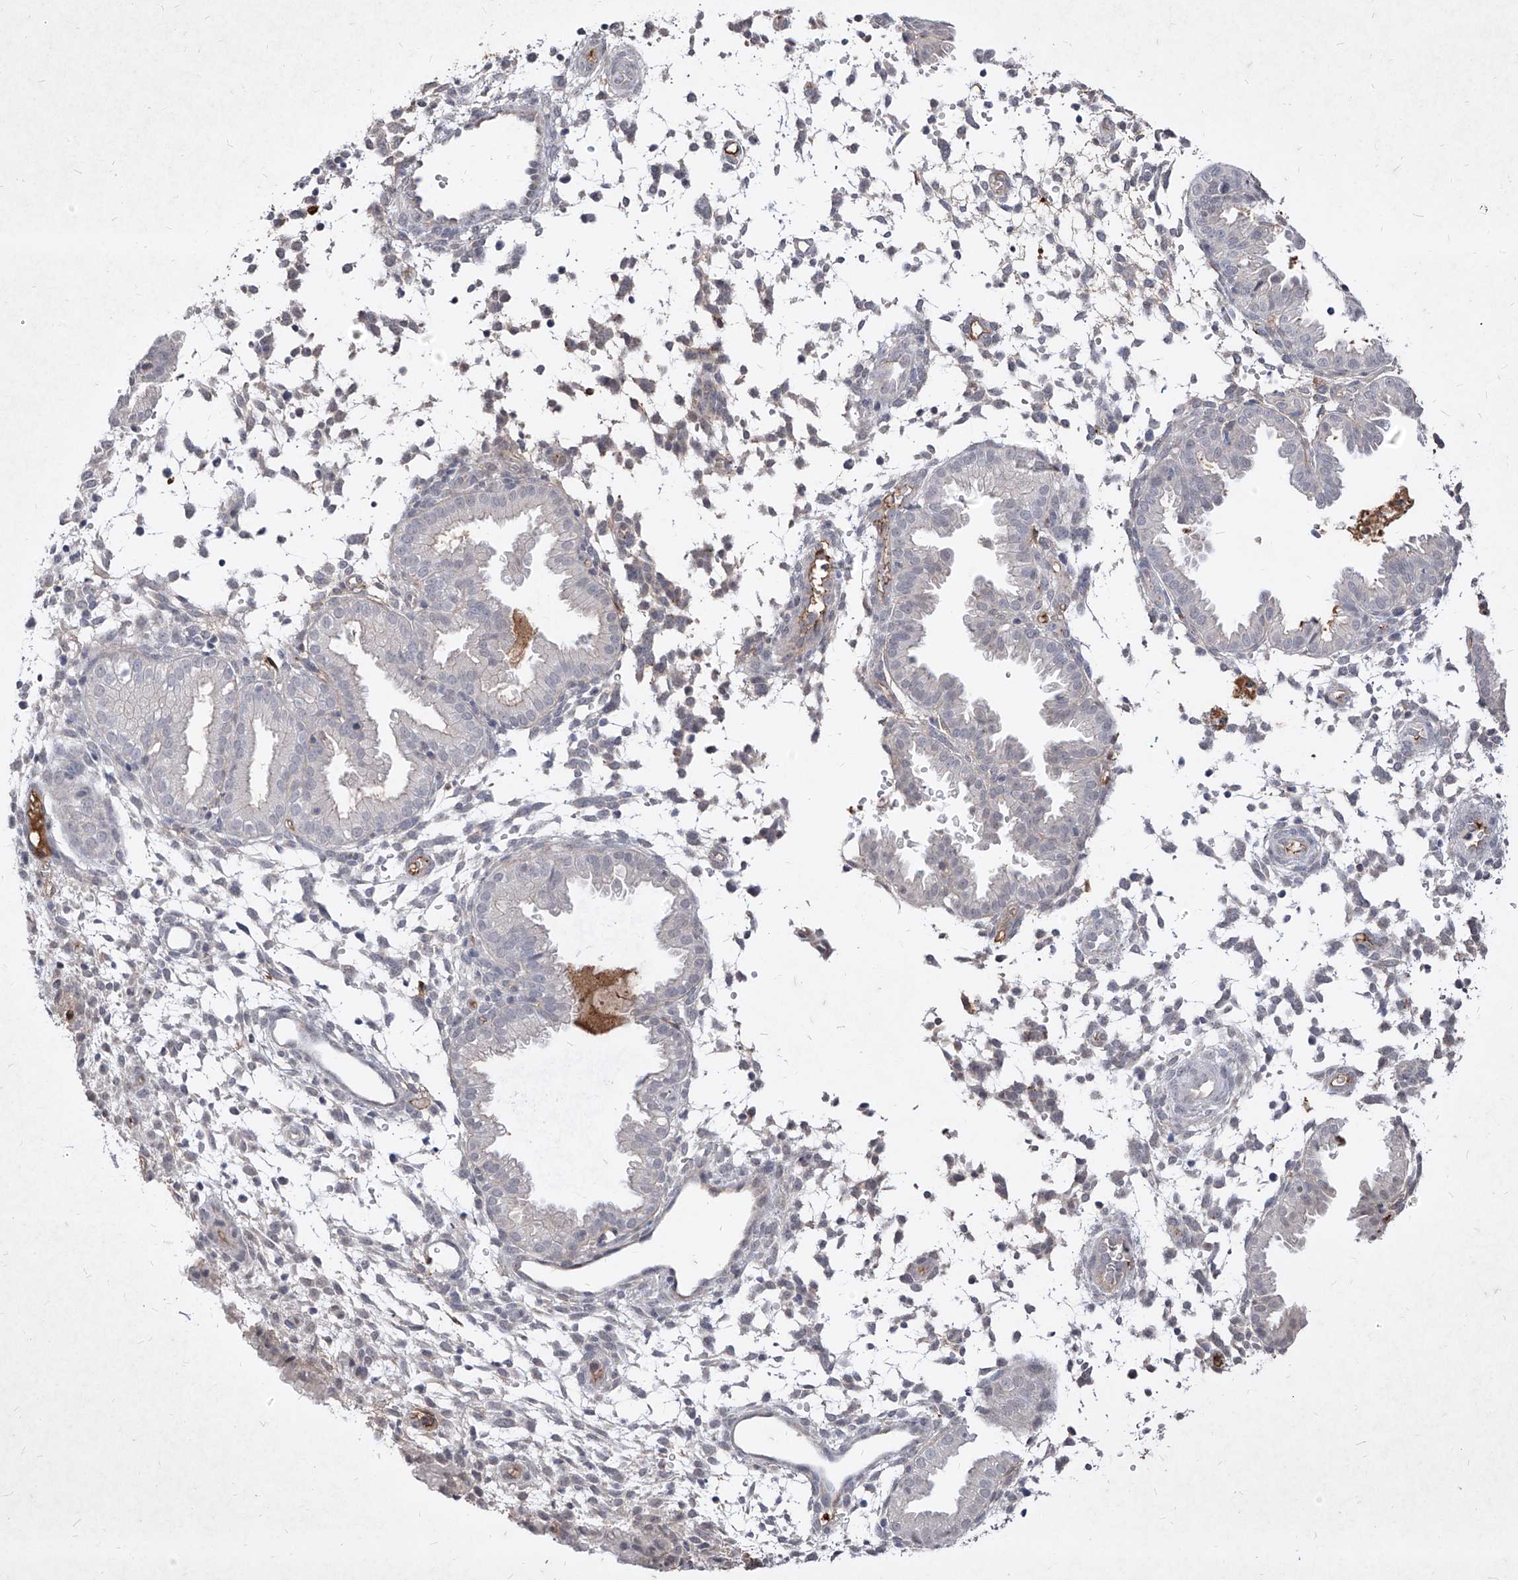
{"staining": {"intensity": "negative", "quantity": "none", "location": "none"}, "tissue": "endometrium", "cell_type": "Cells in endometrial stroma", "image_type": "normal", "snomed": [{"axis": "morphology", "description": "Normal tissue, NOS"}, {"axis": "topography", "description": "Endometrium"}], "caption": "This is an immunohistochemistry histopathology image of unremarkable endometrium. There is no expression in cells in endometrial stroma.", "gene": "C4A", "patient": {"sex": "female", "age": 33}}